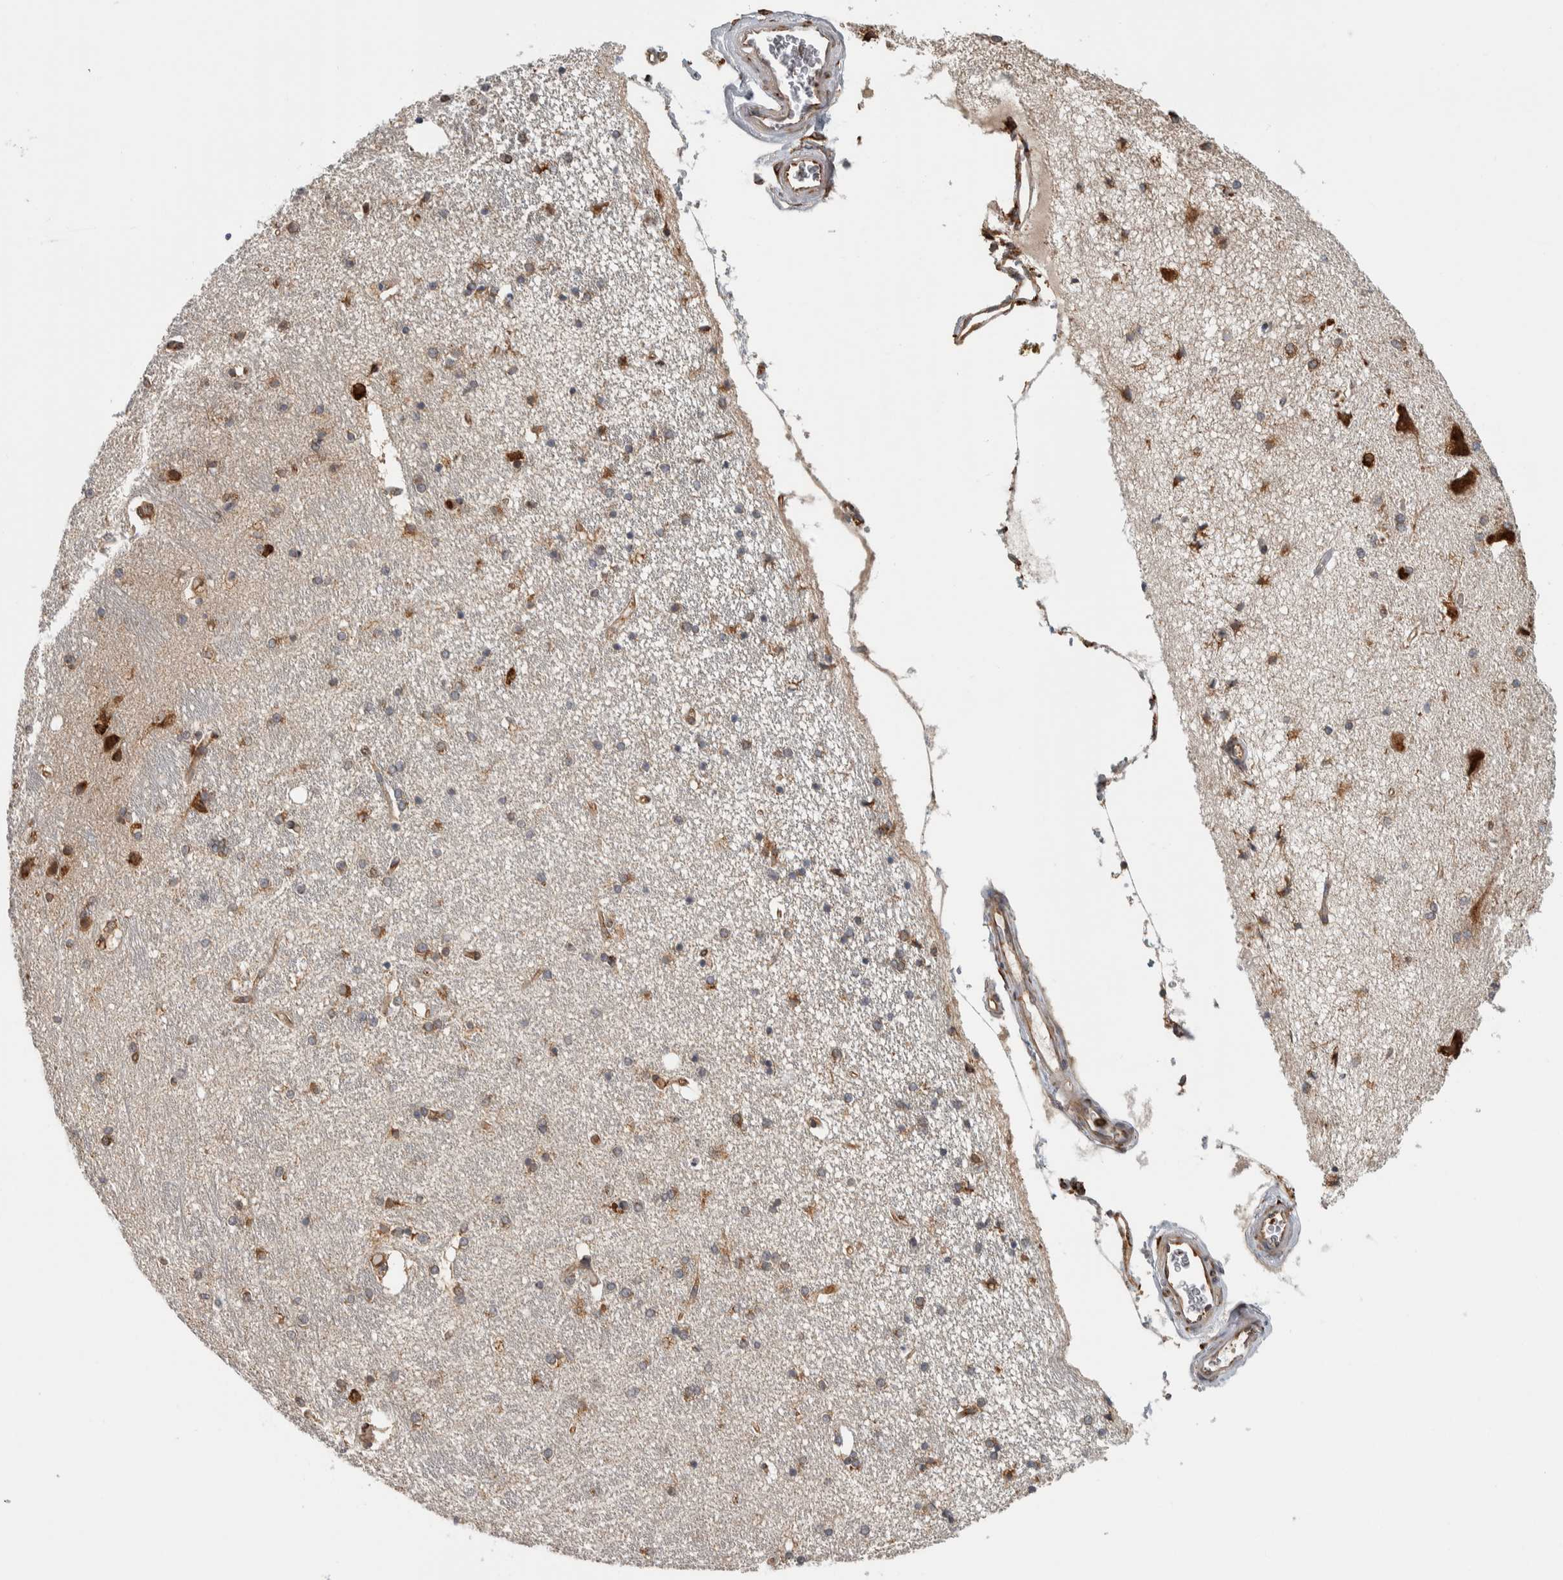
{"staining": {"intensity": "strong", "quantity": "<25%", "location": "cytoplasmic/membranous"}, "tissue": "hippocampus", "cell_type": "Glial cells", "image_type": "normal", "snomed": [{"axis": "morphology", "description": "Normal tissue, NOS"}, {"axis": "topography", "description": "Hippocampus"}], "caption": "Hippocampus stained with DAB immunohistochemistry demonstrates medium levels of strong cytoplasmic/membranous staining in about <25% of glial cells.", "gene": "EIF3H", "patient": {"sex": "female", "age": 54}}